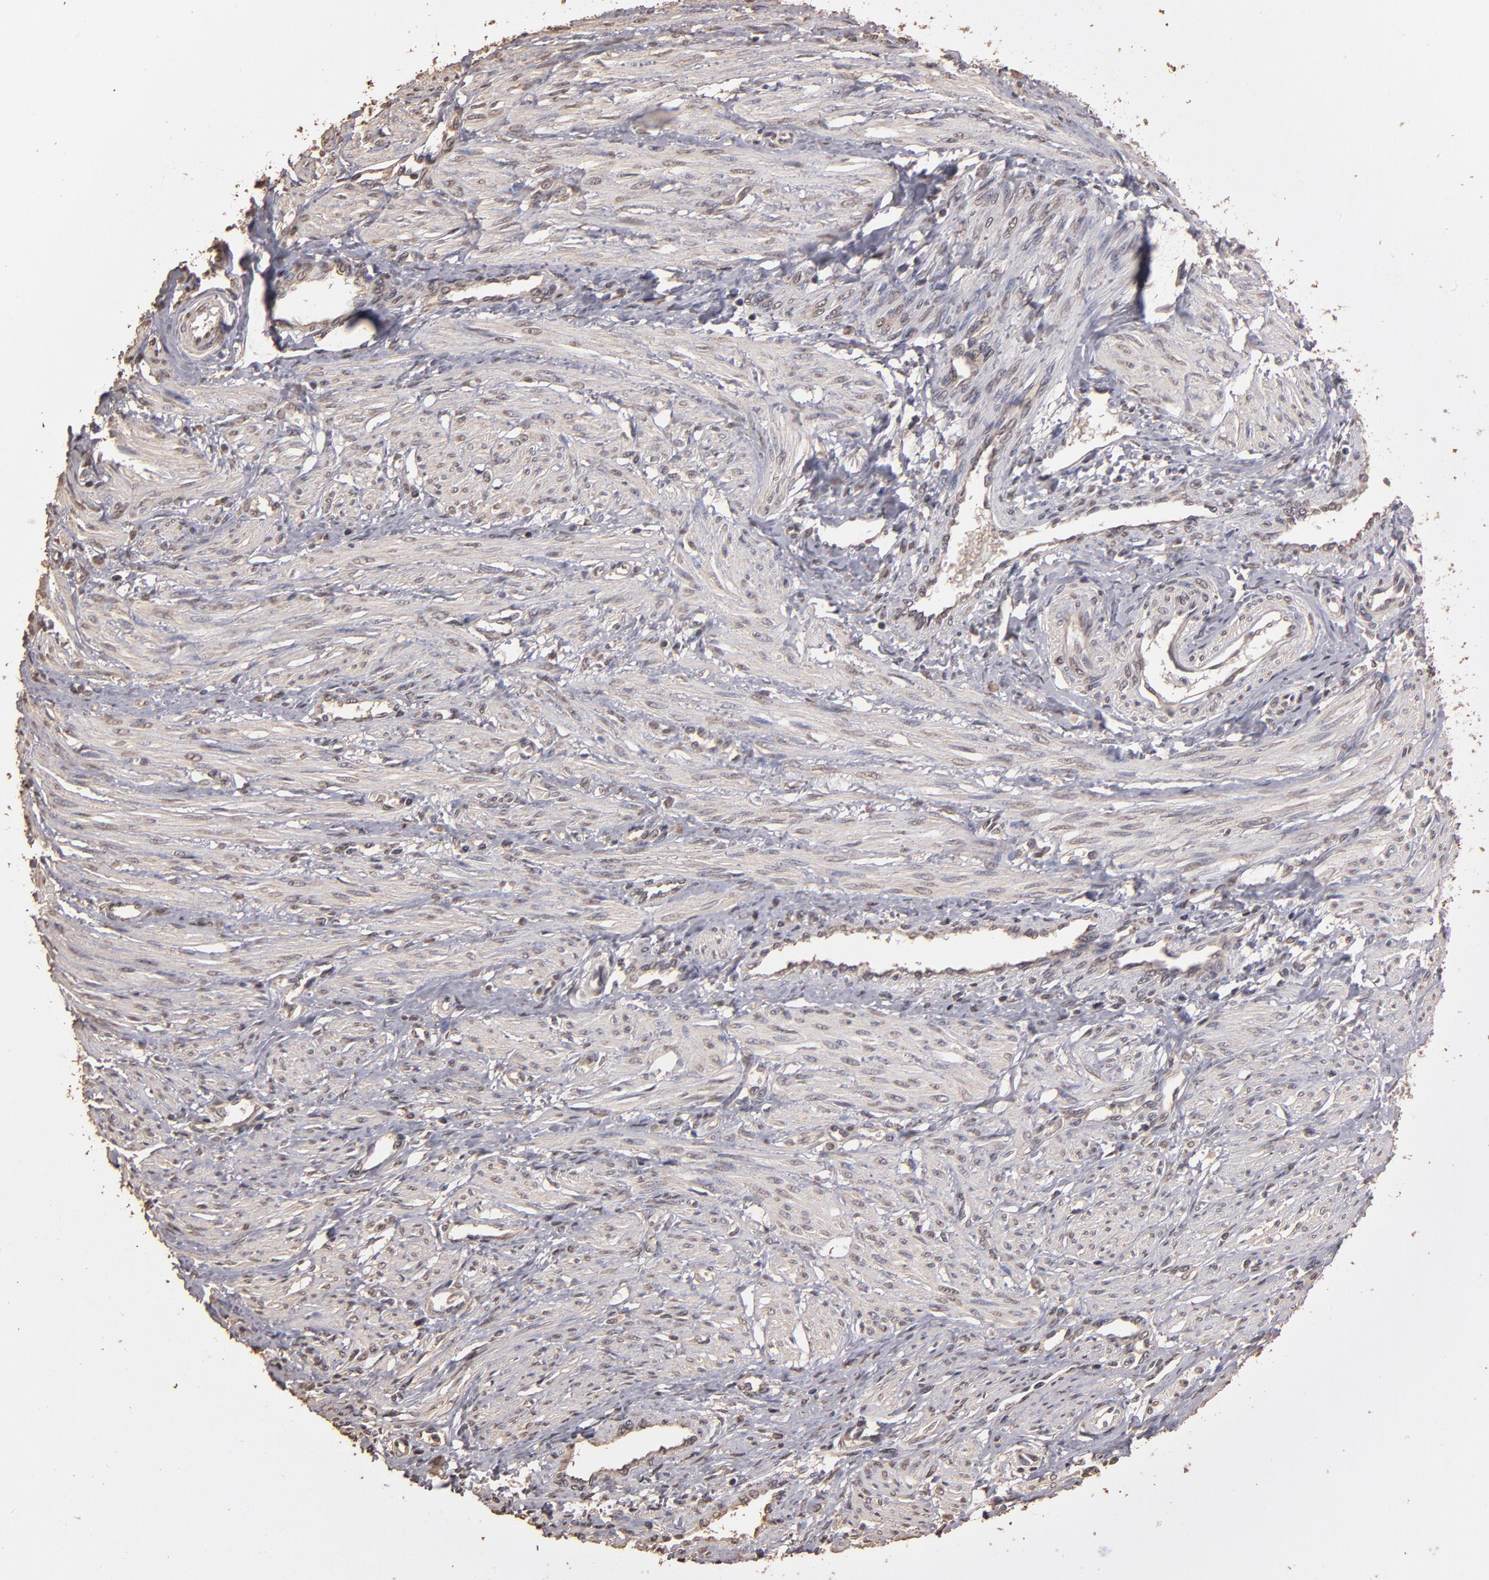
{"staining": {"intensity": "weak", "quantity": "25%-75%", "location": "cytoplasmic/membranous"}, "tissue": "smooth muscle", "cell_type": "Smooth muscle cells", "image_type": "normal", "snomed": [{"axis": "morphology", "description": "Normal tissue, NOS"}, {"axis": "topography", "description": "Smooth muscle"}, {"axis": "topography", "description": "Uterus"}], "caption": "High-power microscopy captured an immunohistochemistry micrograph of normal smooth muscle, revealing weak cytoplasmic/membranous expression in about 25%-75% of smooth muscle cells. The protein is stained brown, and the nuclei are stained in blue (DAB (3,3'-diaminobenzidine) IHC with brightfield microscopy, high magnification).", "gene": "OPHN1", "patient": {"sex": "female", "age": 39}}